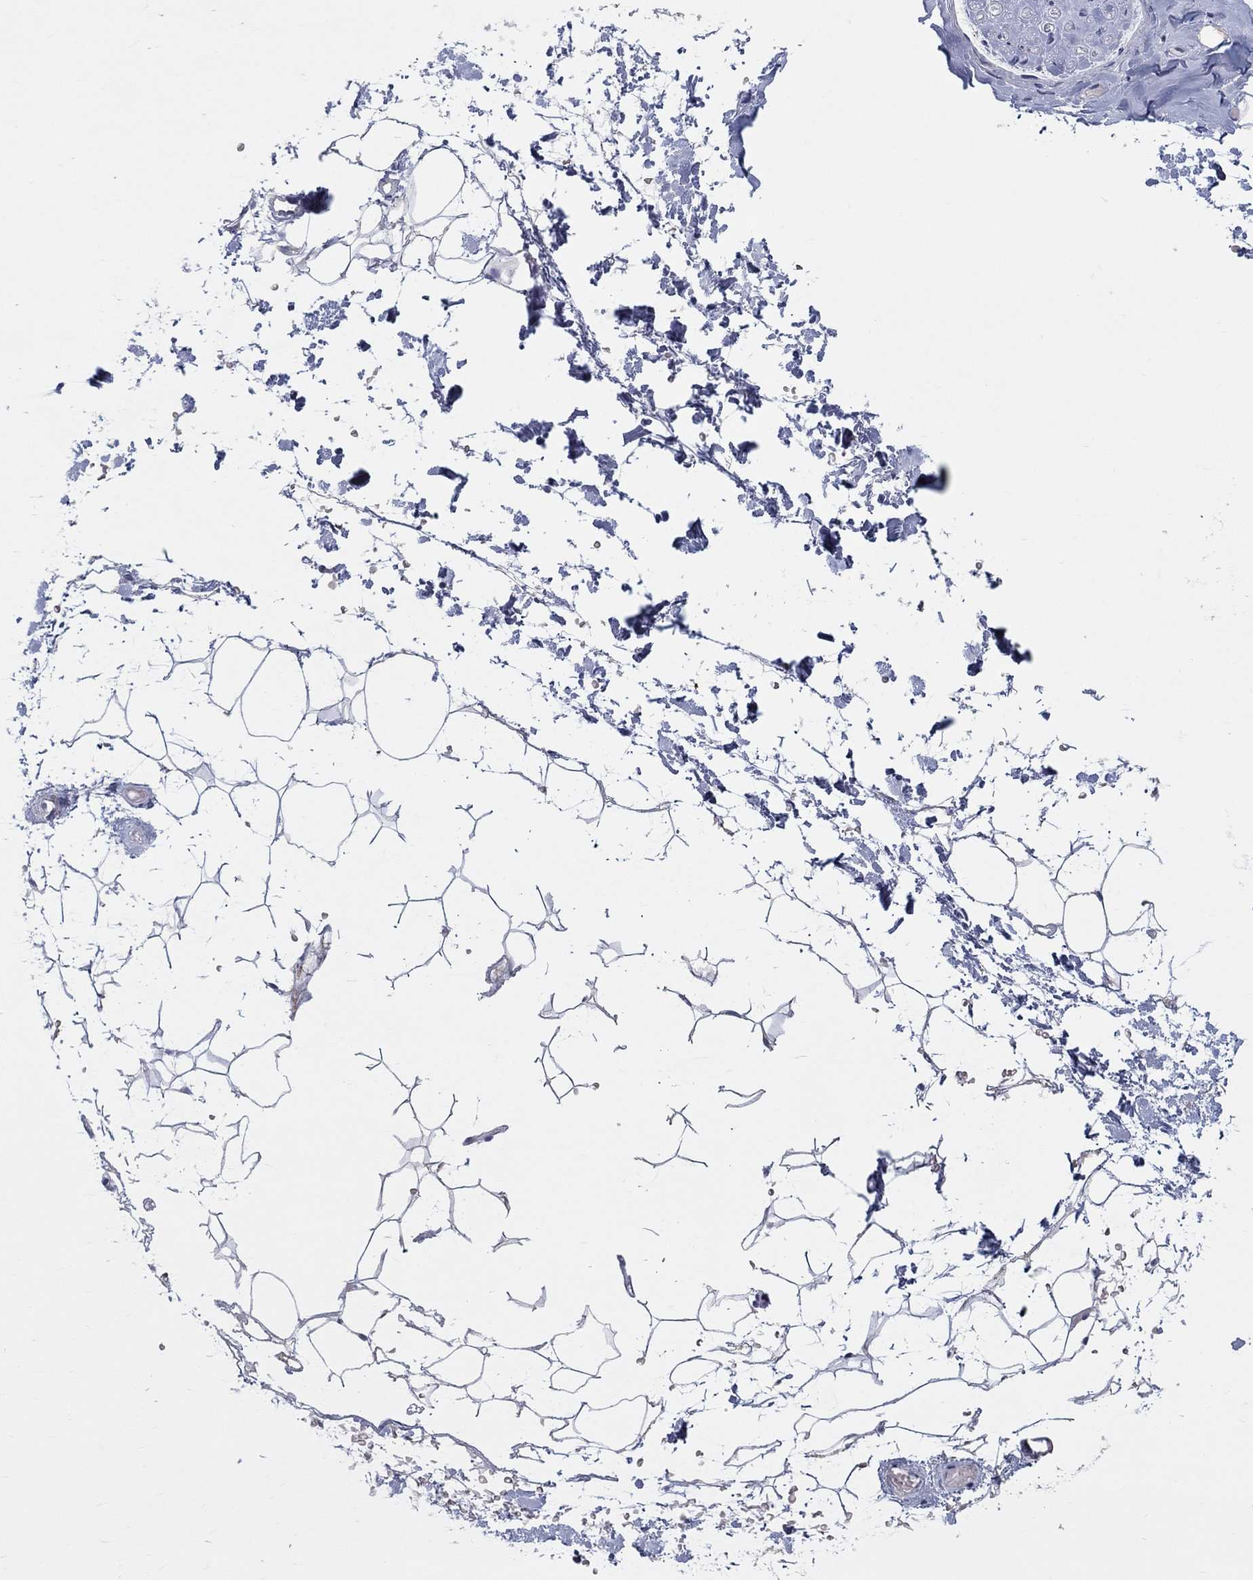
{"staining": {"intensity": "negative", "quantity": "none", "location": "none"}, "tissue": "adipose tissue", "cell_type": "Adipocytes", "image_type": "normal", "snomed": [{"axis": "morphology", "description": "Normal tissue, NOS"}, {"axis": "topography", "description": "Skin"}, {"axis": "topography", "description": "Peripheral nerve tissue"}], "caption": "The micrograph displays no staining of adipocytes in unremarkable adipose tissue.", "gene": "KISS1R", "patient": {"sex": "female", "age": 56}}